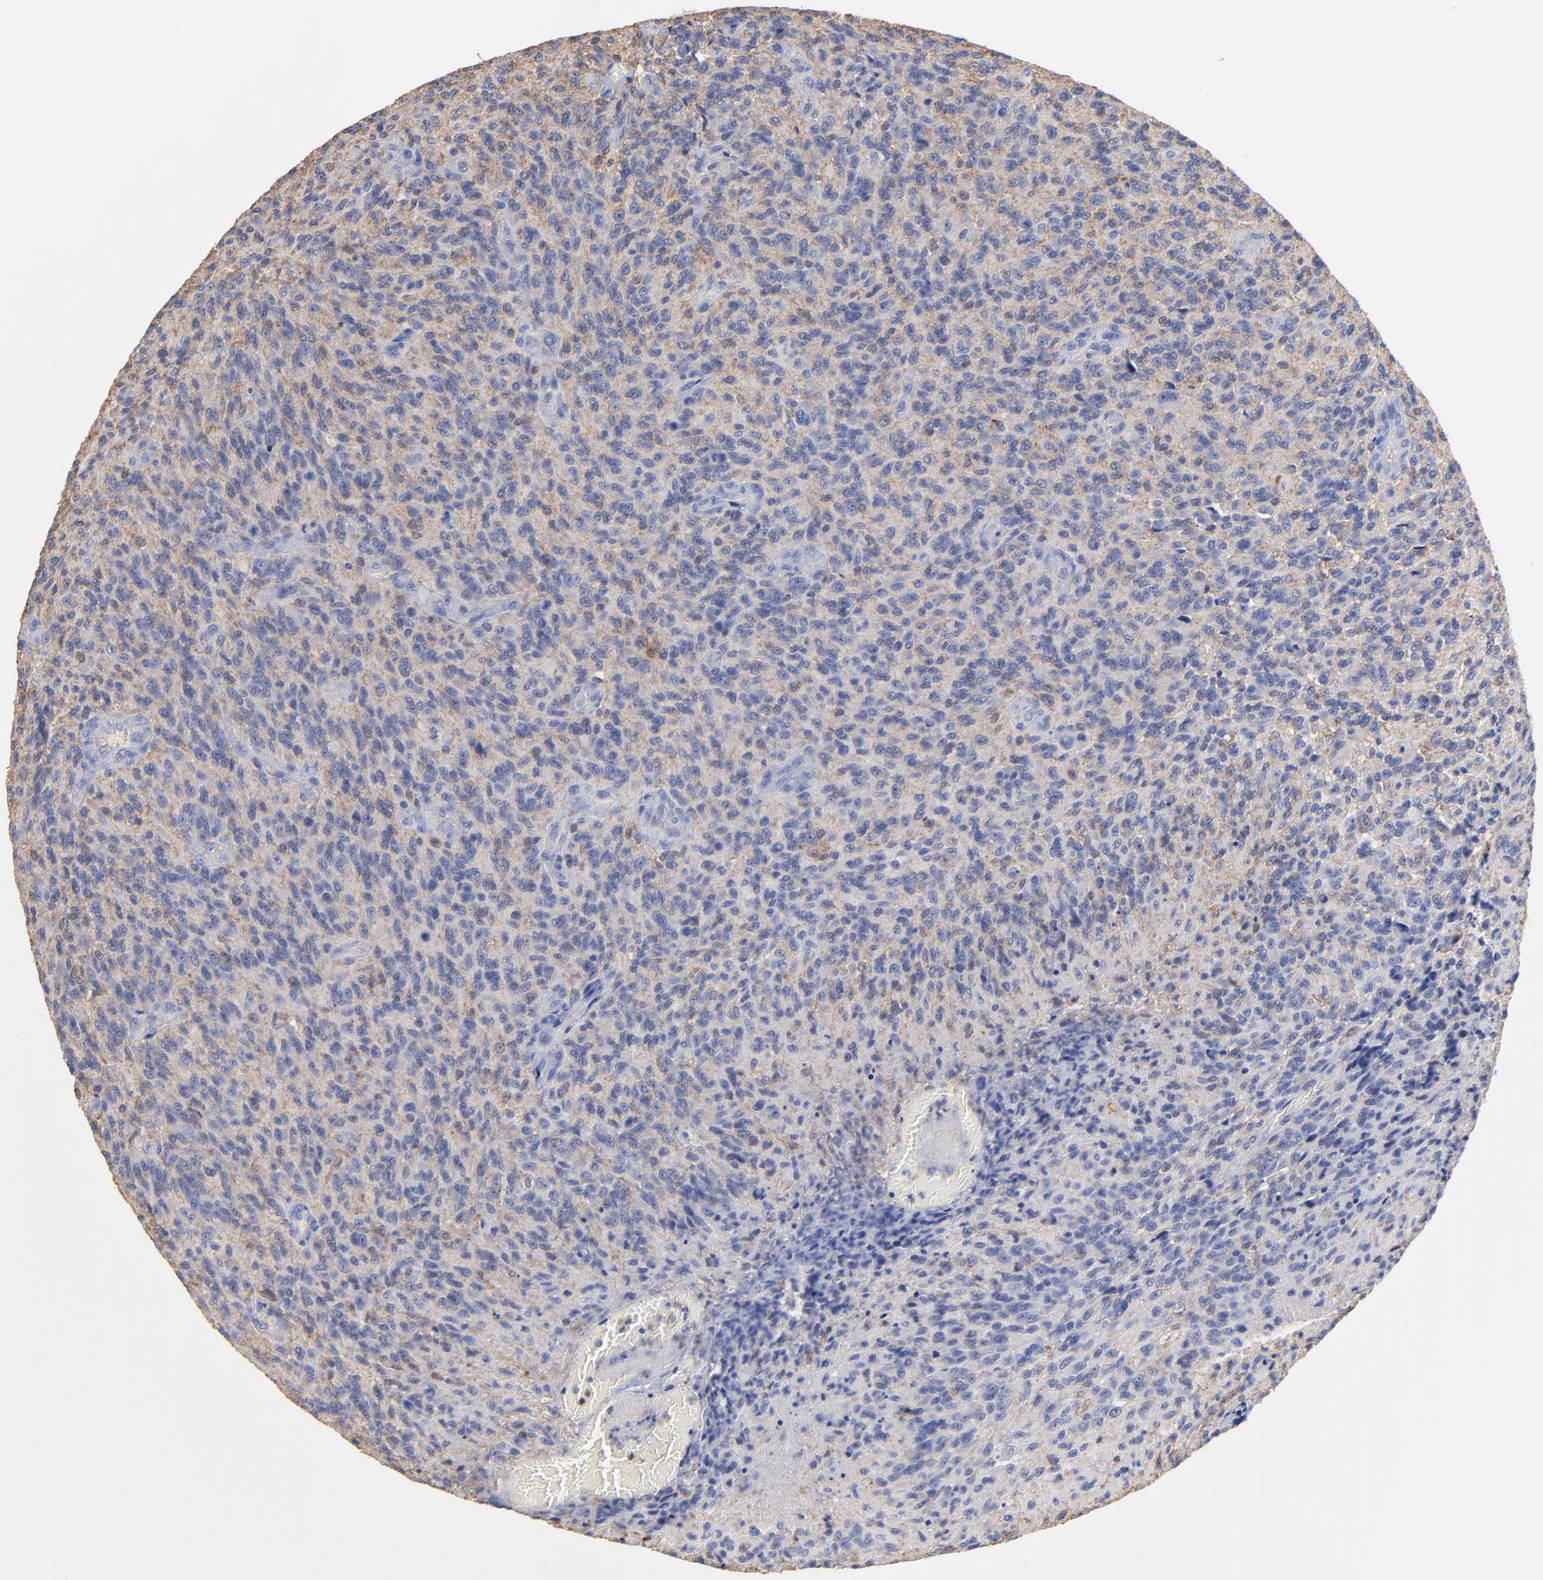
{"staining": {"intensity": "weak", "quantity": "25%-75%", "location": "cytoplasmic/membranous"}, "tissue": "glioma", "cell_type": "Tumor cells", "image_type": "cancer", "snomed": [{"axis": "morphology", "description": "Normal tissue, NOS"}, {"axis": "morphology", "description": "Glioma, malignant, High grade"}, {"axis": "topography", "description": "Cerebral cortex"}], "caption": "Malignant glioma (high-grade) stained with DAB IHC reveals low levels of weak cytoplasmic/membranous staining in about 25%-75% of tumor cells.", "gene": "ASL", "patient": {"sex": "male", "age": 56}}